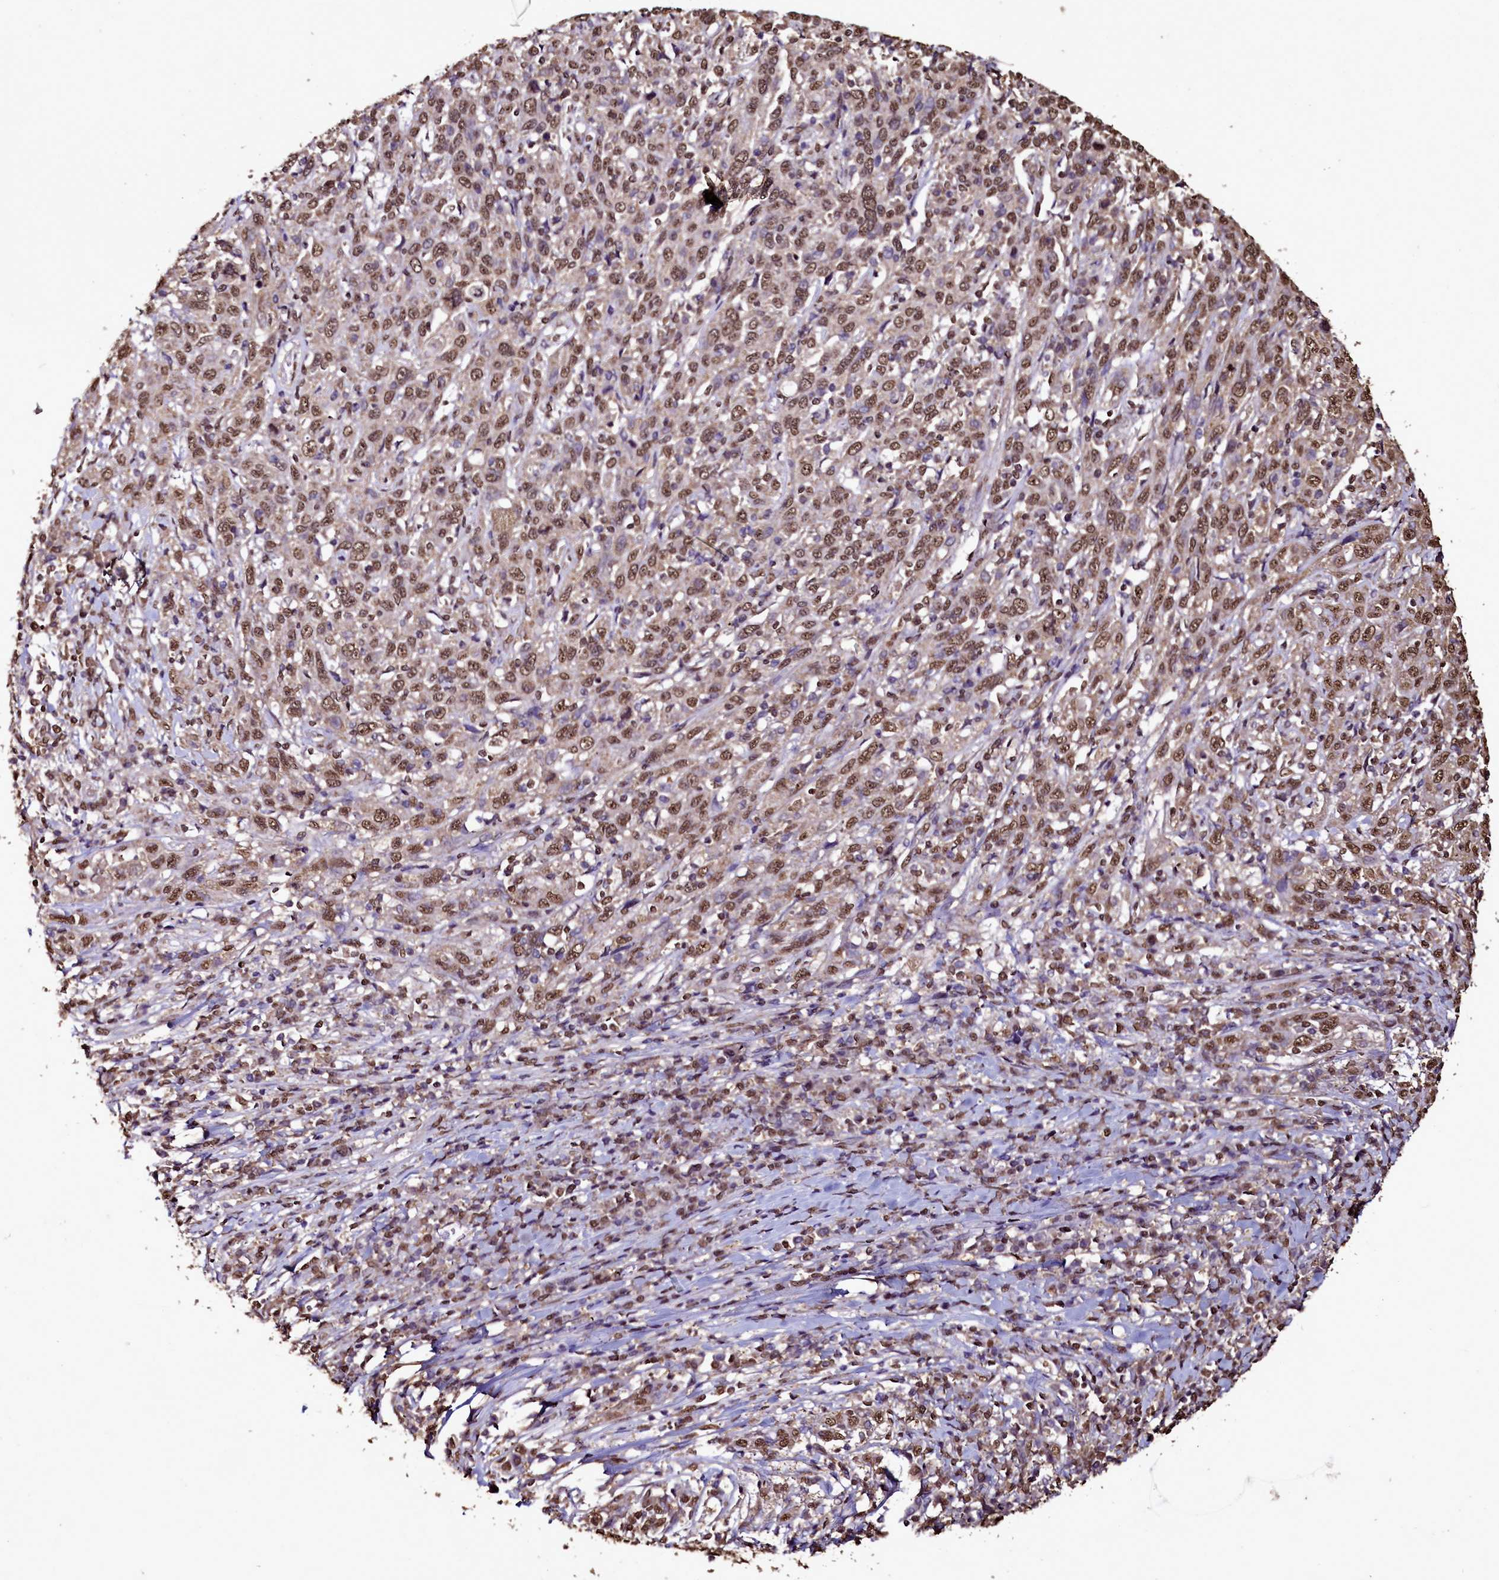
{"staining": {"intensity": "moderate", "quantity": ">75%", "location": "nuclear"}, "tissue": "cervical cancer", "cell_type": "Tumor cells", "image_type": "cancer", "snomed": [{"axis": "morphology", "description": "Squamous cell carcinoma, NOS"}, {"axis": "topography", "description": "Cervix"}], "caption": "Moderate nuclear staining is appreciated in approximately >75% of tumor cells in cervical cancer (squamous cell carcinoma).", "gene": "TRIP6", "patient": {"sex": "female", "age": 46}}